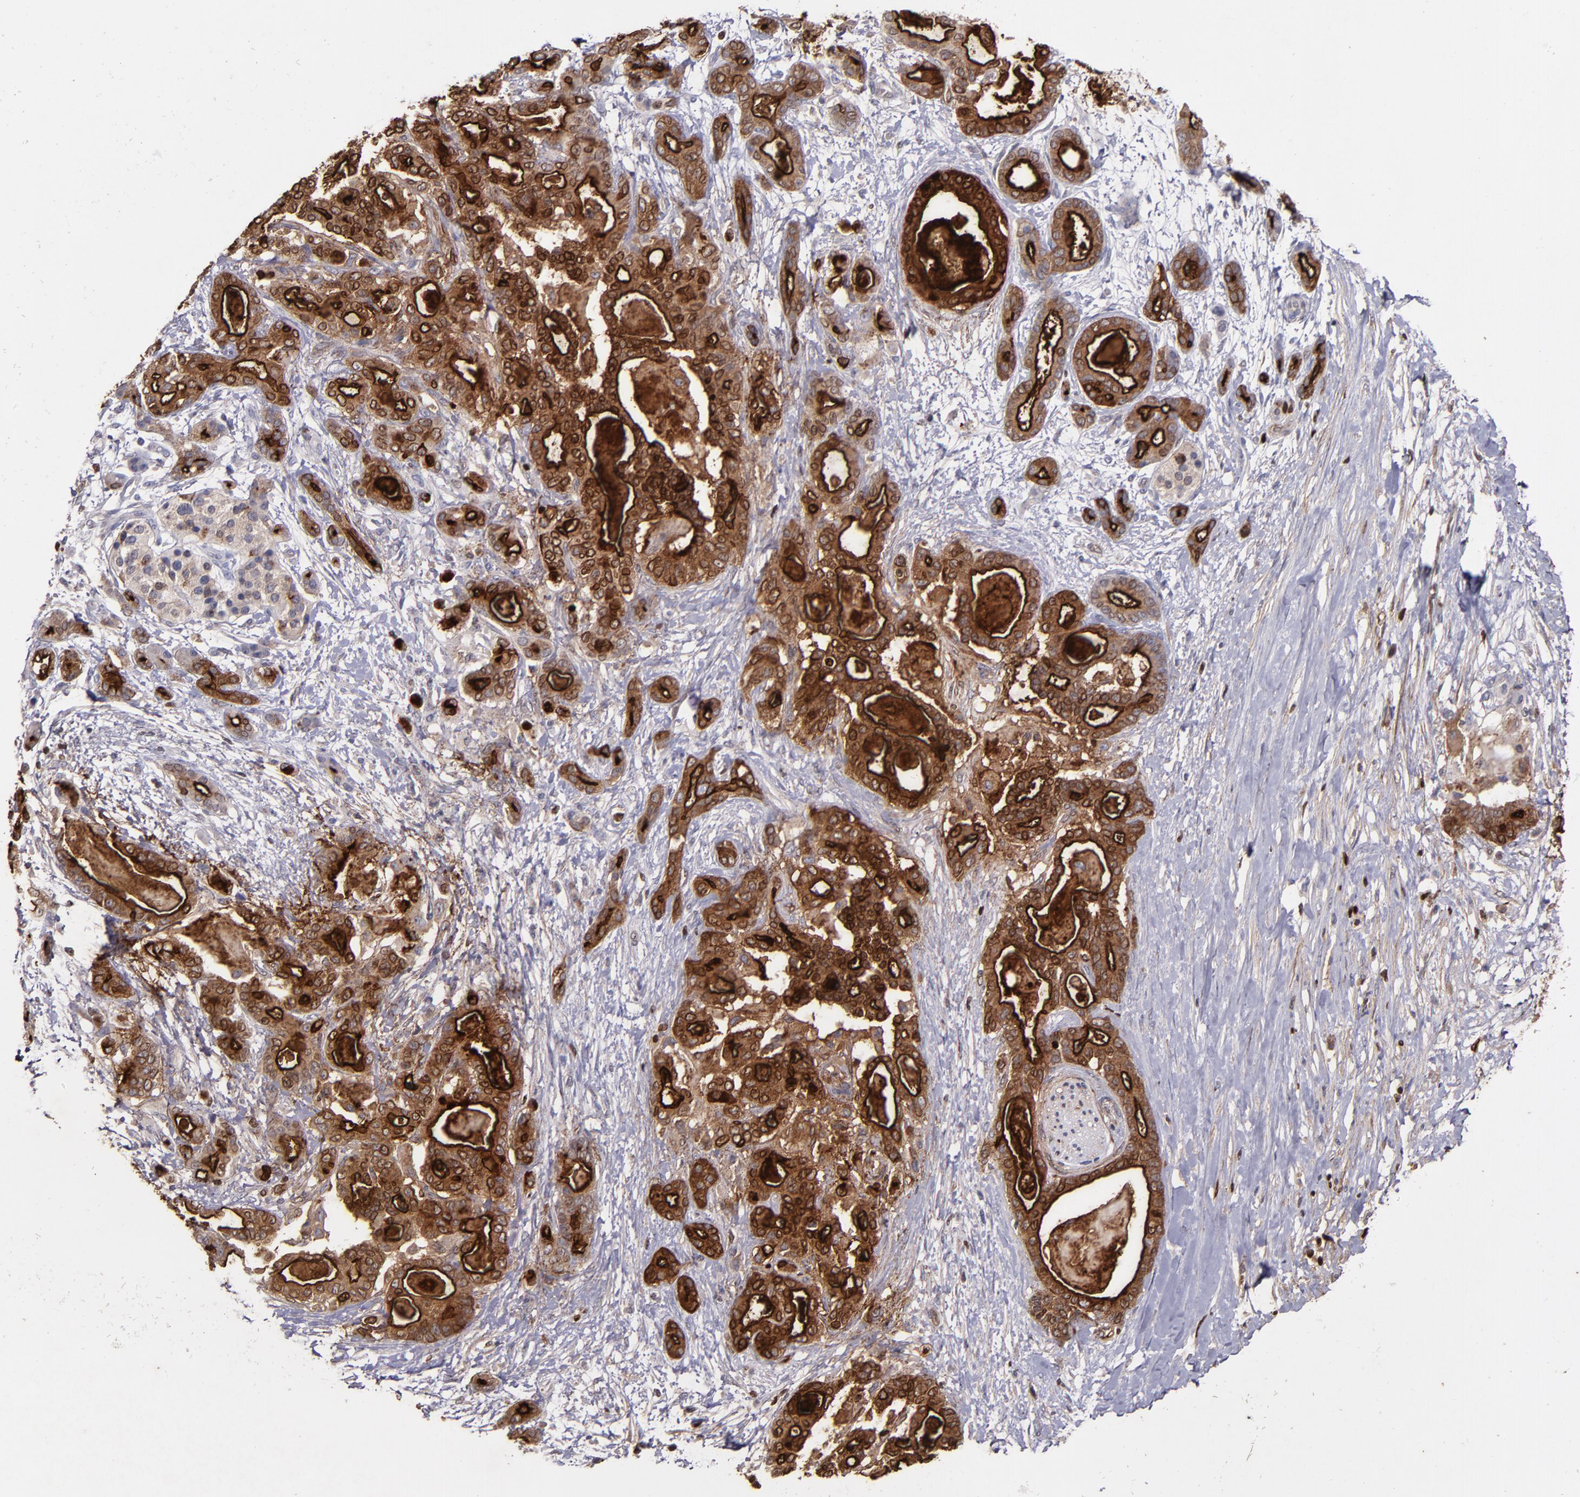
{"staining": {"intensity": "strong", "quantity": ">75%", "location": "cytoplasmic/membranous"}, "tissue": "pancreatic cancer", "cell_type": "Tumor cells", "image_type": "cancer", "snomed": [{"axis": "morphology", "description": "Adenocarcinoma, NOS"}, {"axis": "topography", "description": "Pancreas"}], "caption": "An image showing strong cytoplasmic/membranous staining in about >75% of tumor cells in pancreatic cancer (adenocarcinoma), as visualized by brown immunohistochemical staining.", "gene": "MFGE8", "patient": {"sex": "male", "age": 63}}